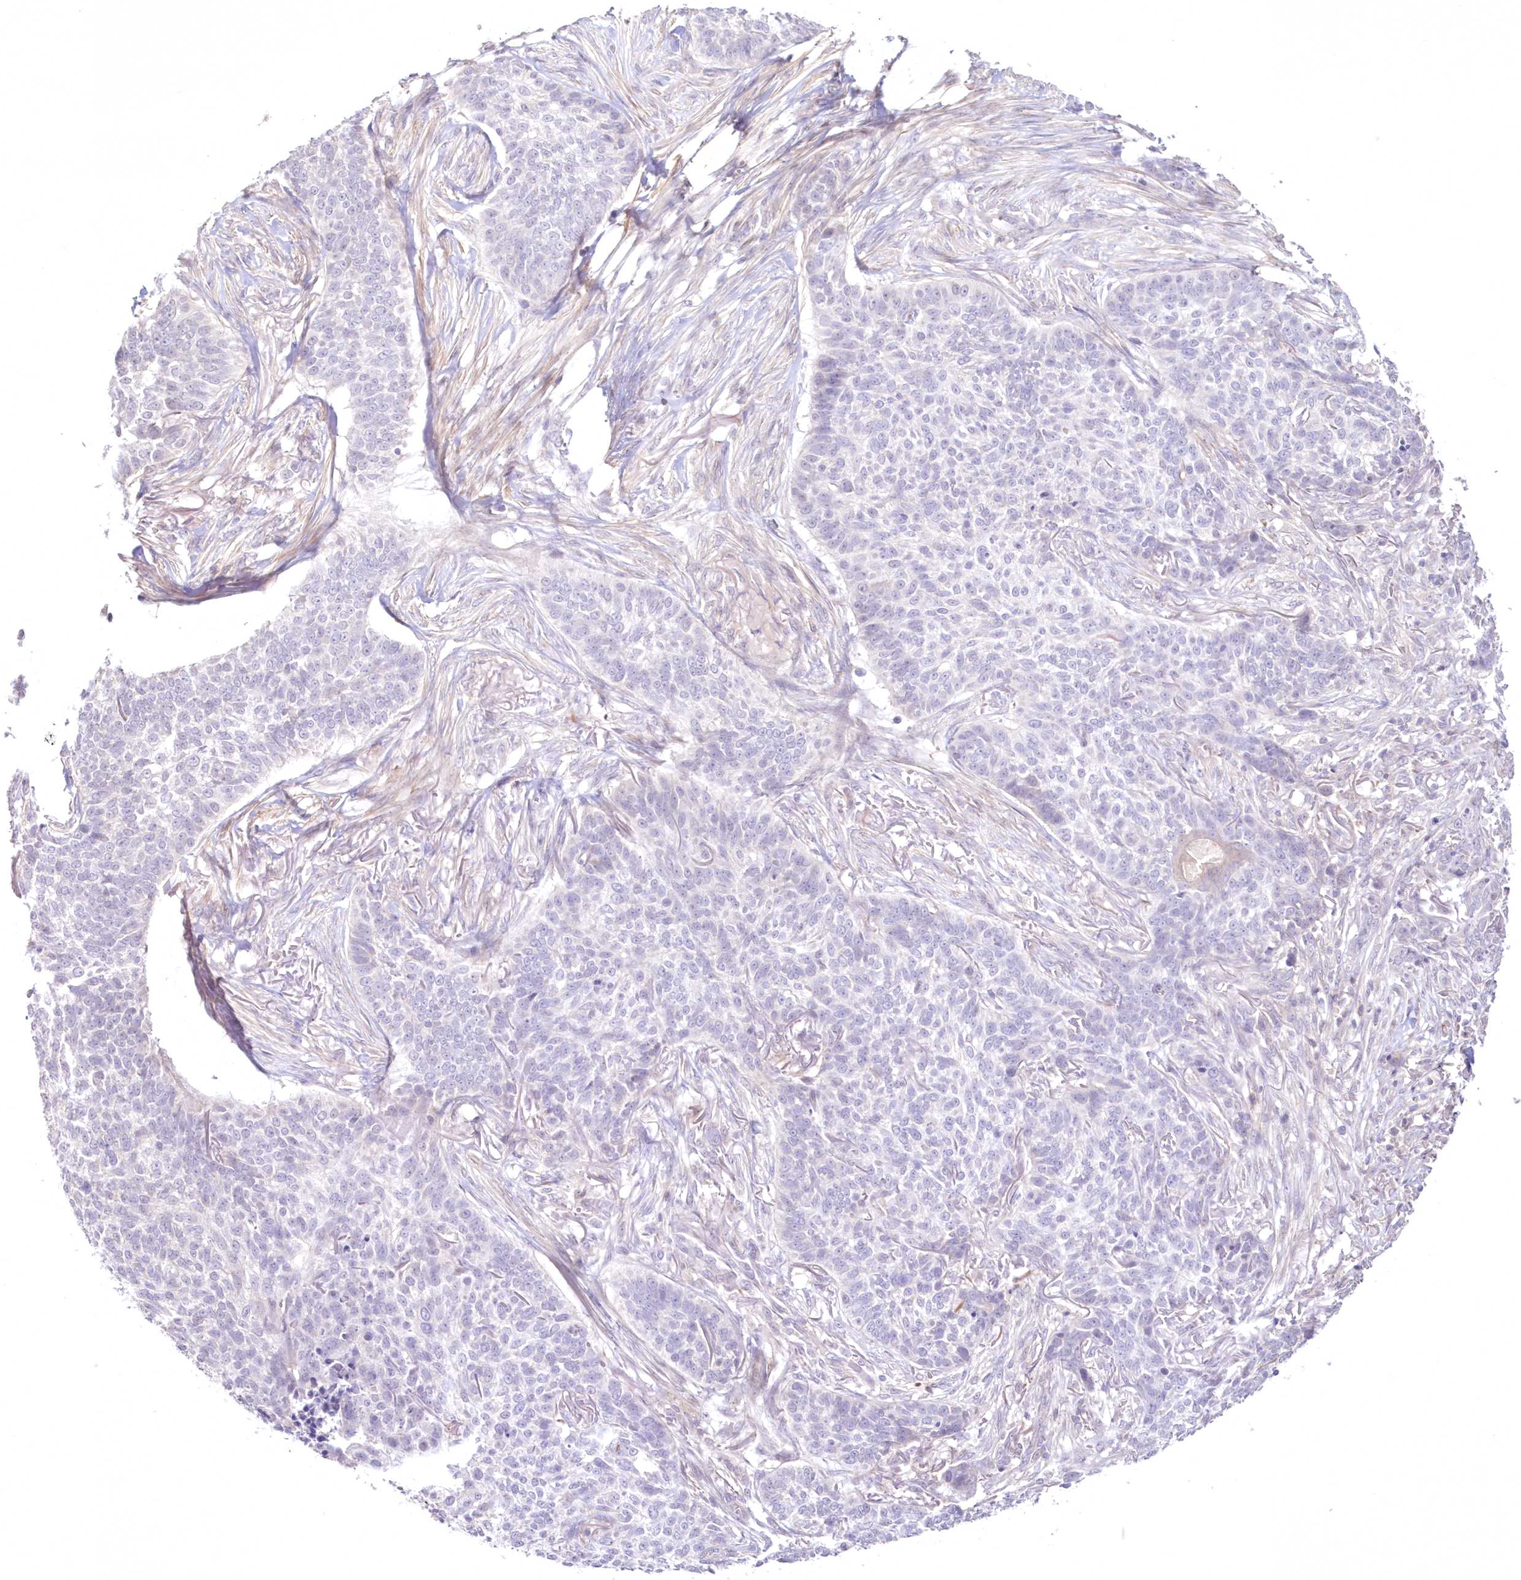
{"staining": {"intensity": "negative", "quantity": "none", "location": "none"}, "tissue": "skin cancer", "cell_type": "Tumor cells", "image_type": "cancer", "snomed": [{"axis": "morphology", "description": "Basal cell carcinoma"}, {"axis": "topography", "description": "Skin"}], "caption": "Protein analysis of skin basal cell carcinoma displays no significant expression in tumor cells.", "gene": "NEU4", "patient": {"sex": "male", "age": 85}}